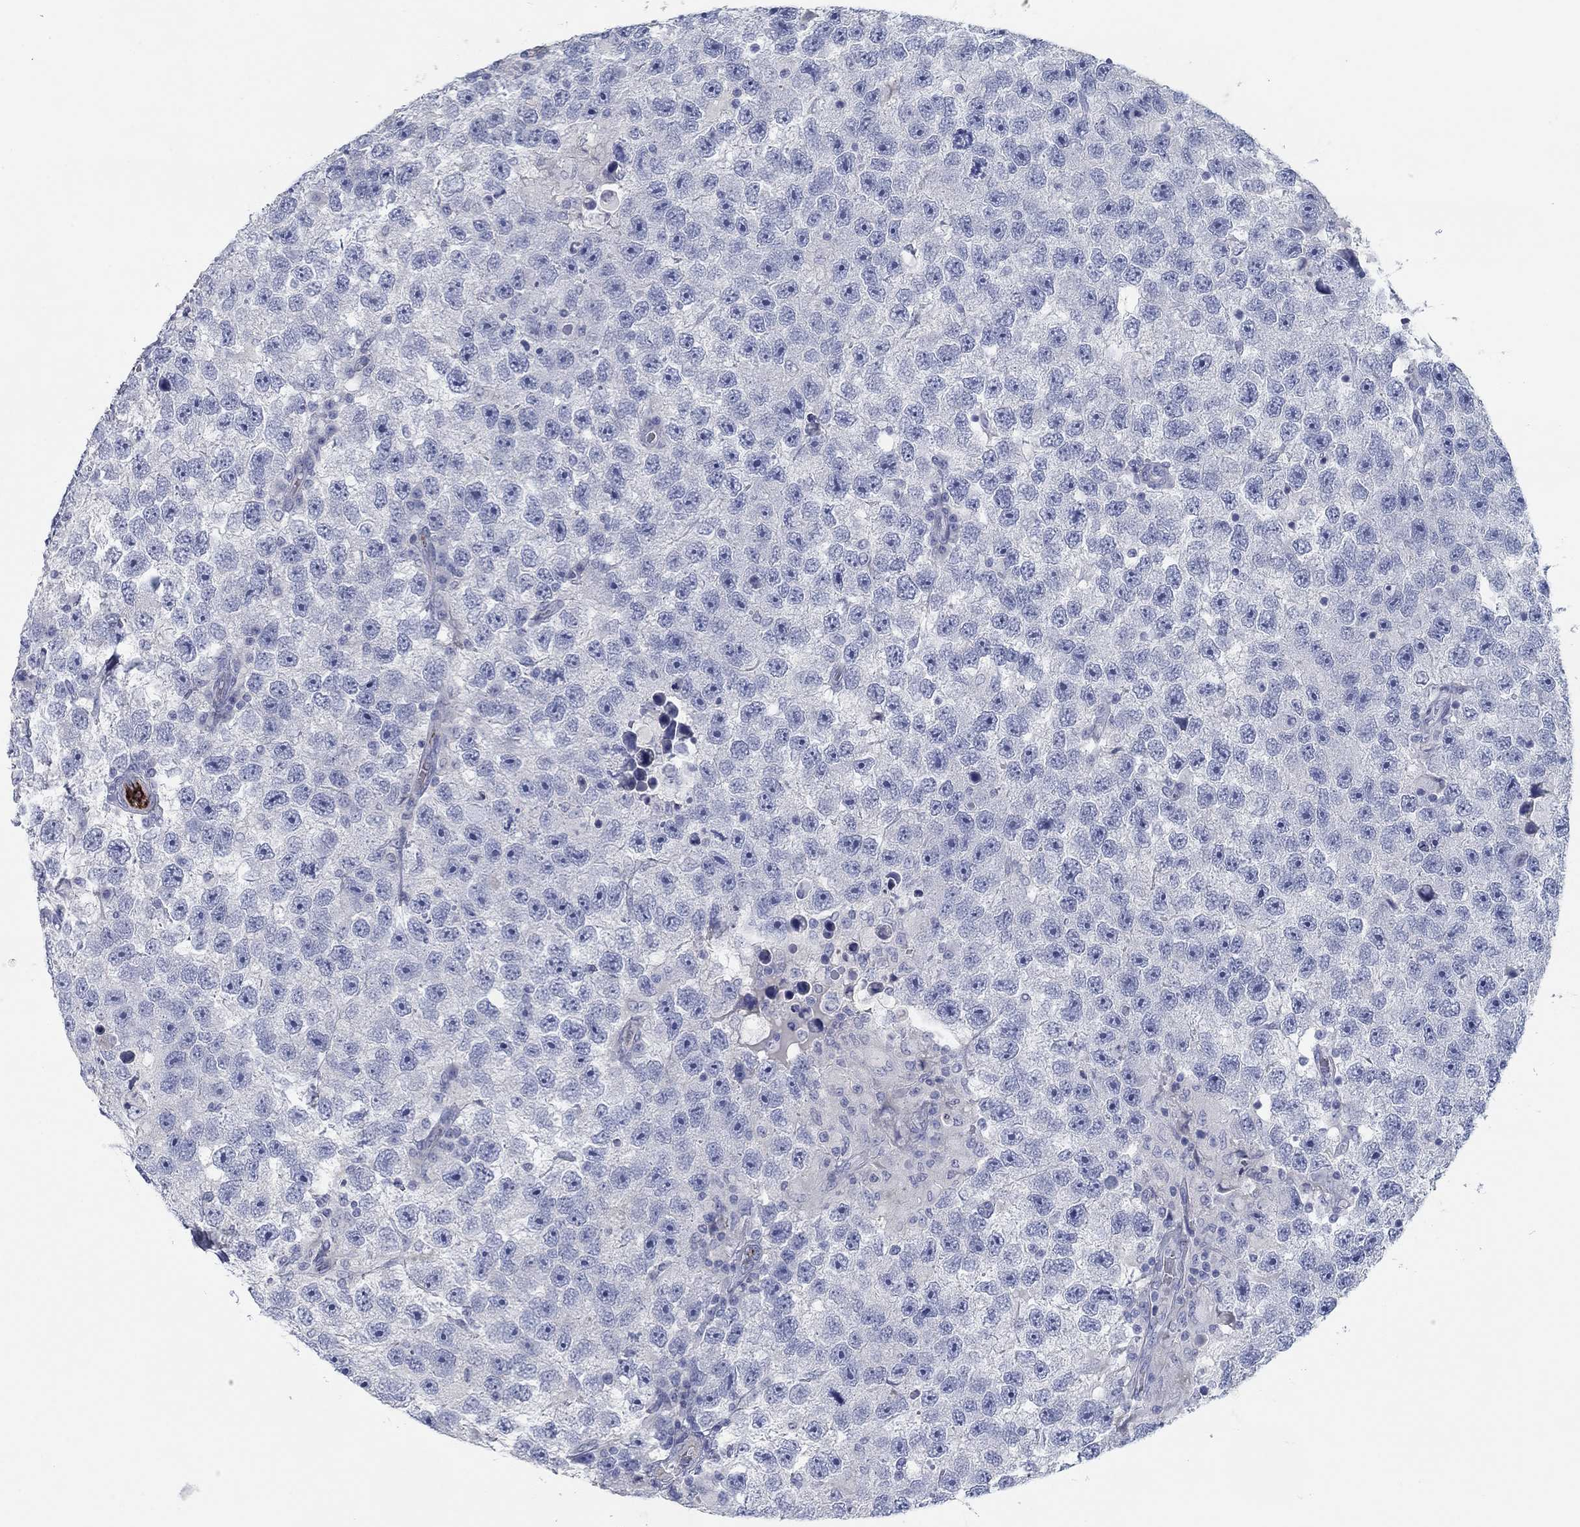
{"staining": {"intensity": "negative", "quantity": "none", "location": "none"}, "tissue": "testis cancer", "cell_type": "Tumor cells", "image_type": "cancer", "snomed": [{"axis": "morphology", "description": "Seminoma, NOS"}, {"axis": "topography", "description": "Testis"}], "caption": "Immunohistochemistry image of human testis seminoma stained for a protein (brown), which demonstrates no staining in tumor cells.", "gene": "APOC3", "patient": {"sex": "male", "age": 26}}